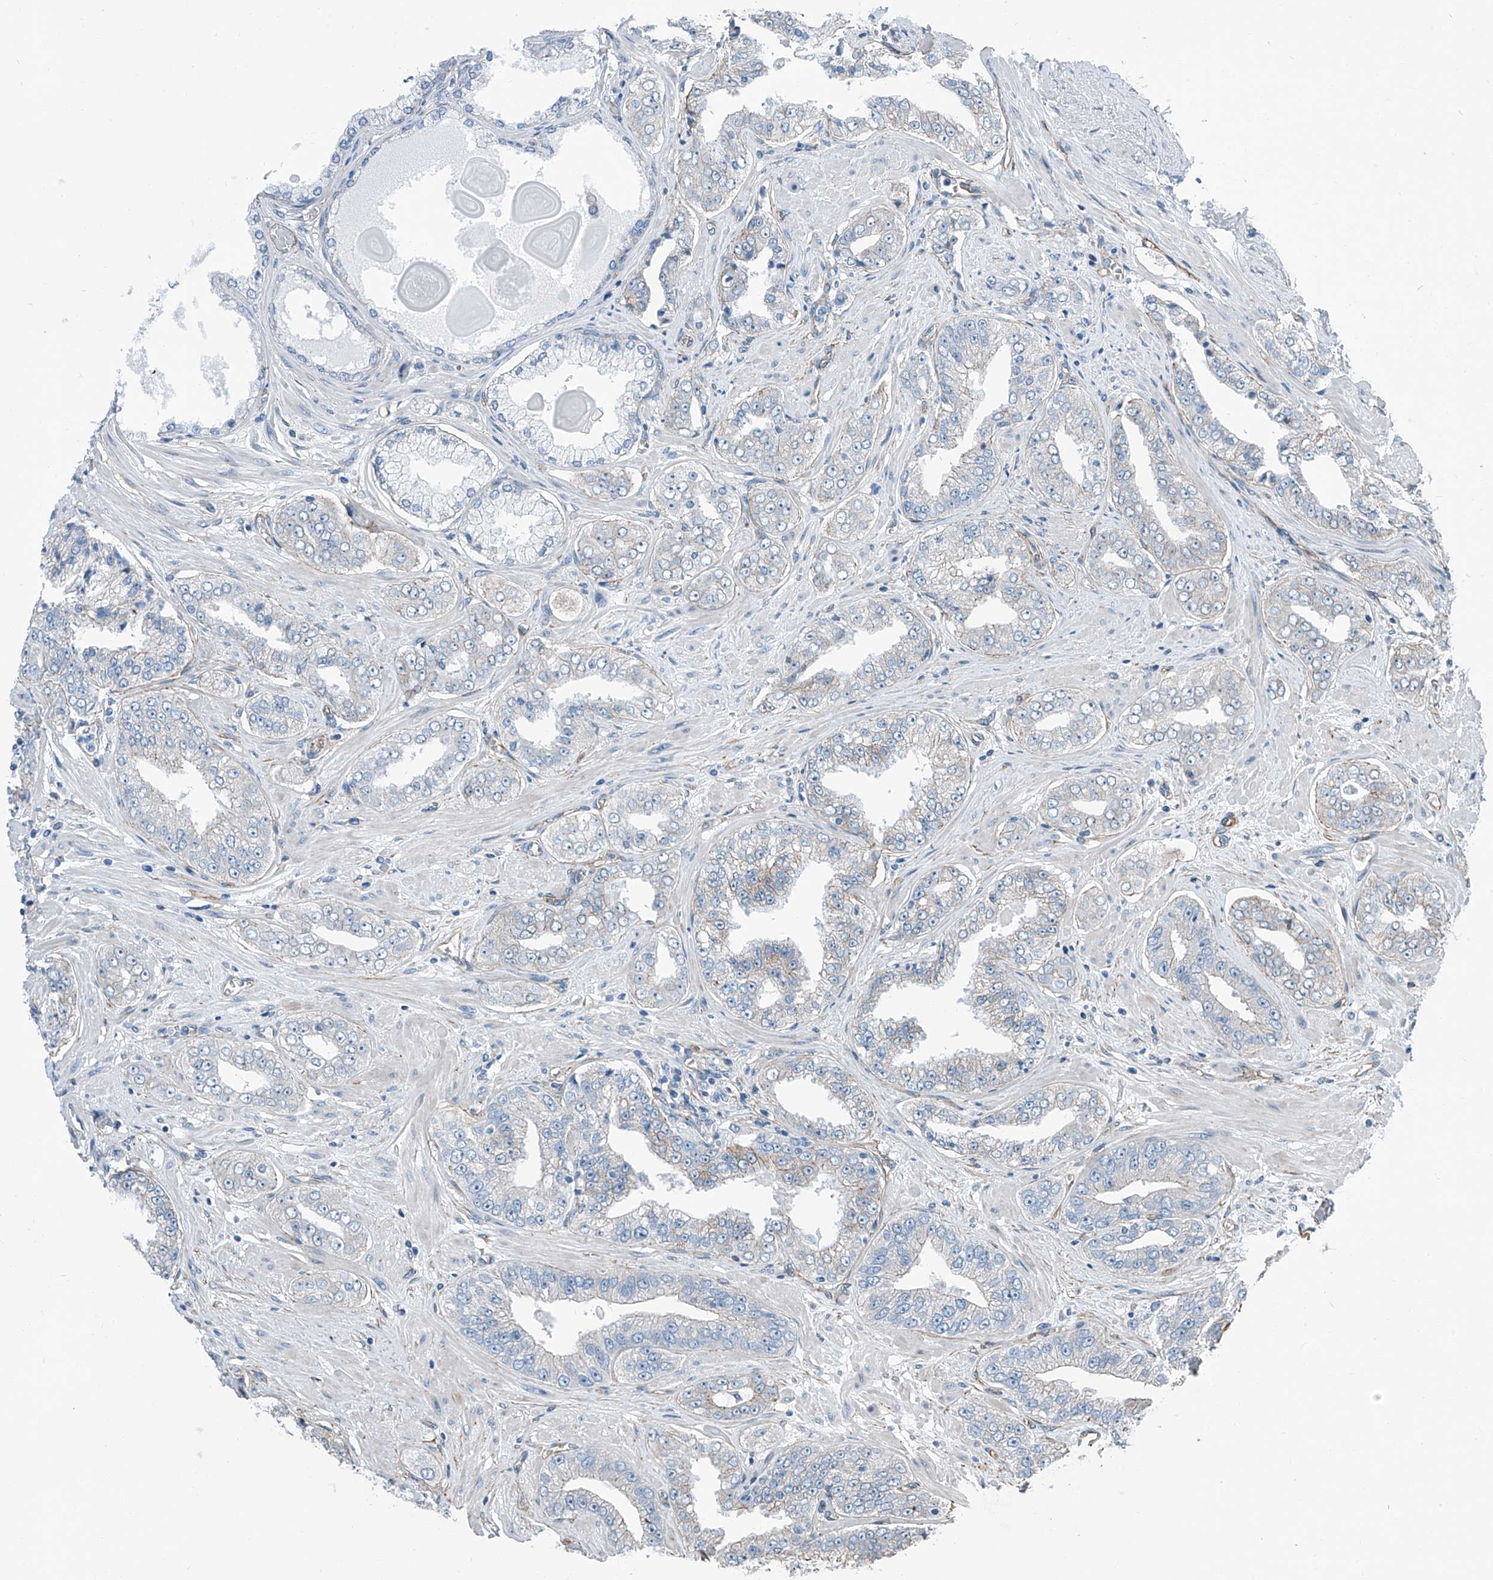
{"staining": {"intensity": "negative", "quantity": "none", "location": "none"}, "tissue": "prostate cancer", "cell_type": "Tumor cells", "image_type": "cancer", "snomed": [{"axis": "morphology", "description": "Adenocarcinoma, High grade"}, {"axis": "topography", "description": "Prostate"}], "caption": "The immunohistochemistry (IHC) photomicrograph has no significant expression in tumor cells of prostate cancer tissue.", "gene": "THEMIS2", "patient": {"sex": "male", "age": 71}}